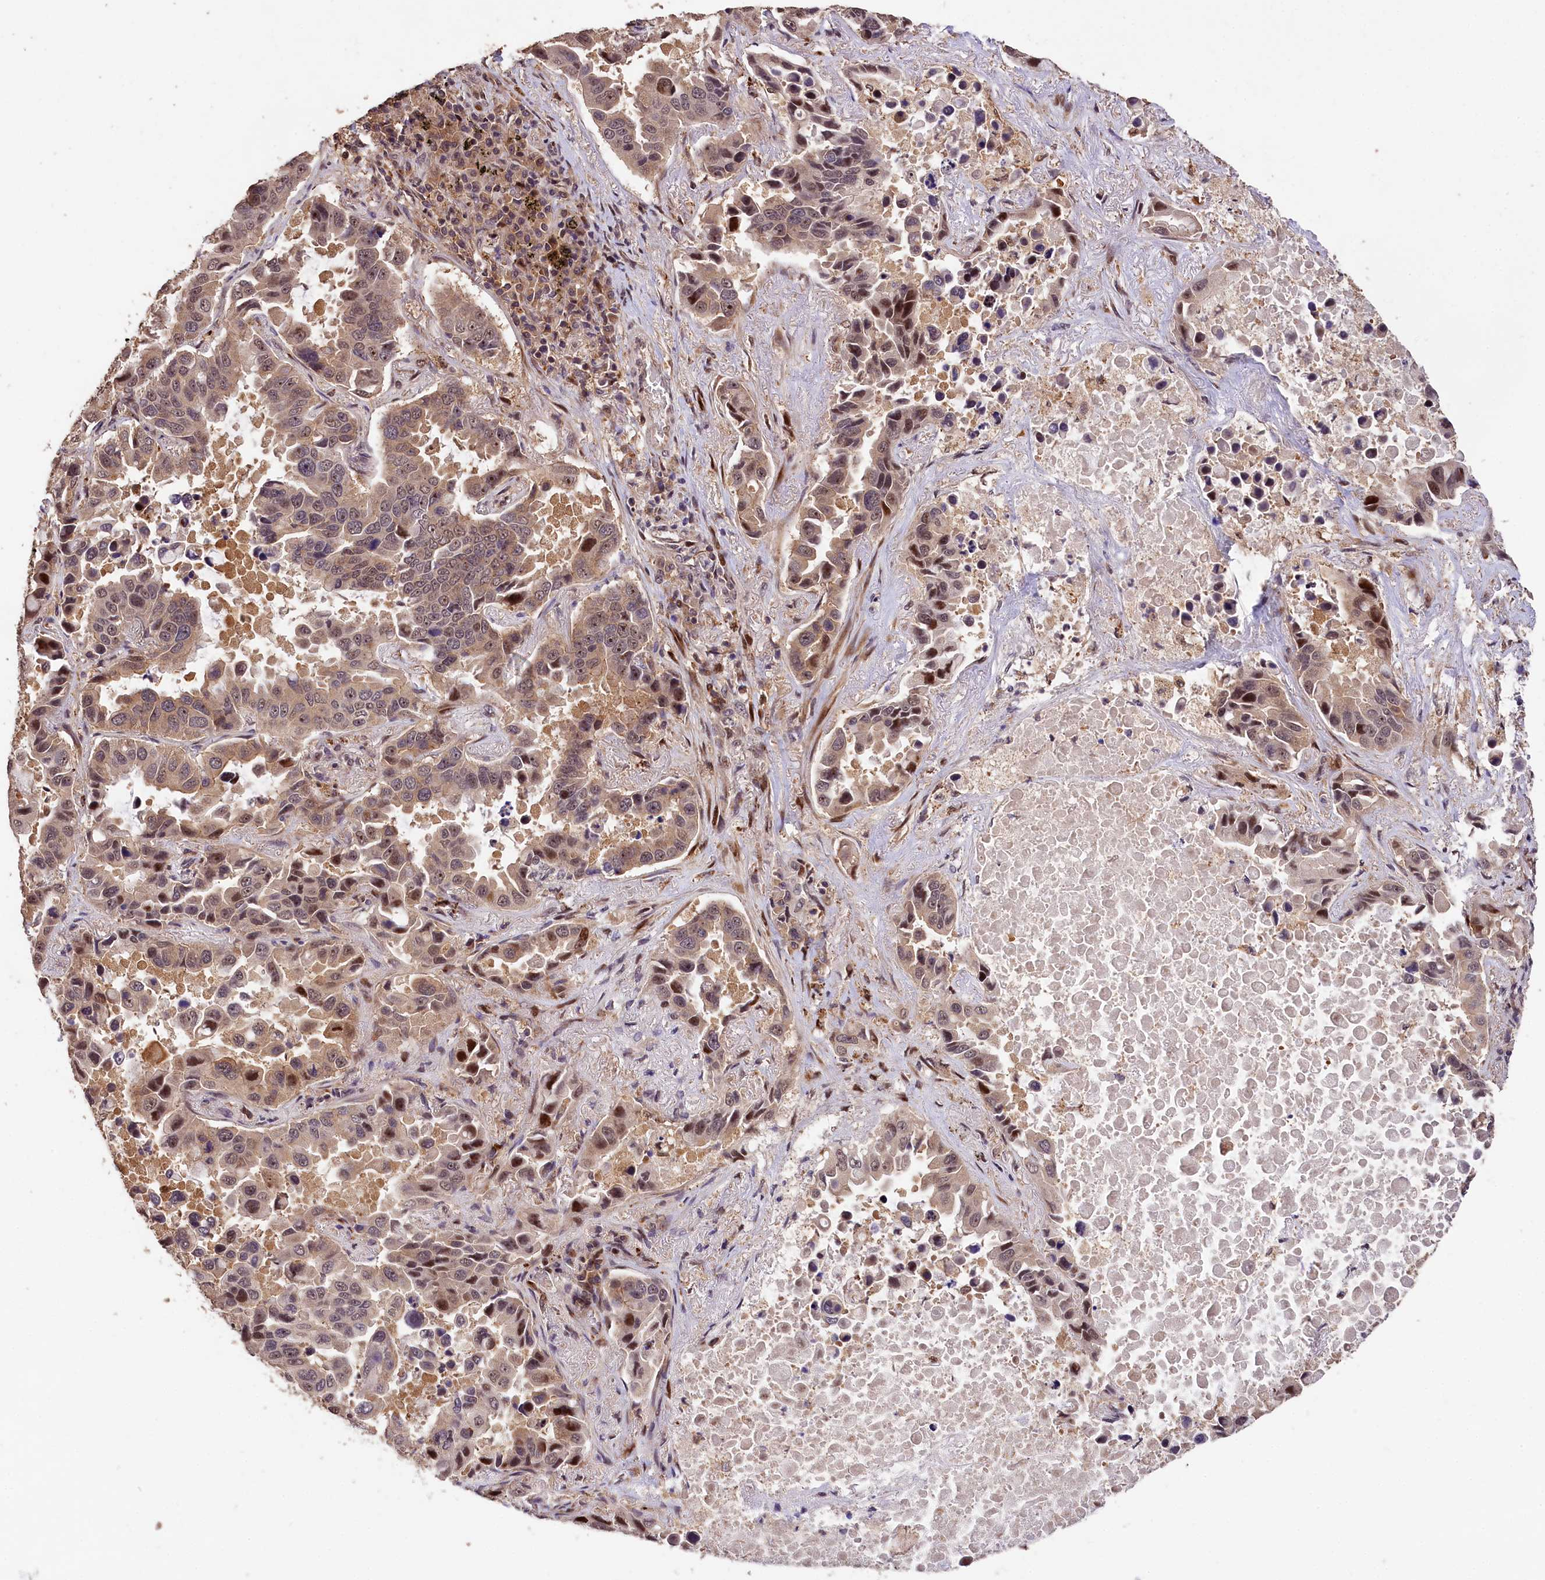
{"staining": {"intensity": "moderate", "quantity": ">75%", "location": "cytoplasmic/membranous,nuclear"}, "tissue": "lung cancer", "cell_type": "Tumor cells", "image_type": "cancer", "snomed": [{"axis": "morphology", "description": "Adenocarcinoma, NOS"}, {"axis": "topography", "description": "Lung"}], "caption": "A brown stain highlights moderate cytoplasmic/membranous and nuclear positivity of a protein in human lung adenocarcinoma tumor cells. The protein of interest is shown in brown color, while the nuclei are stained blue.", "gene": "PHAF1", "patient": {"sex": "male", "age": 64}}